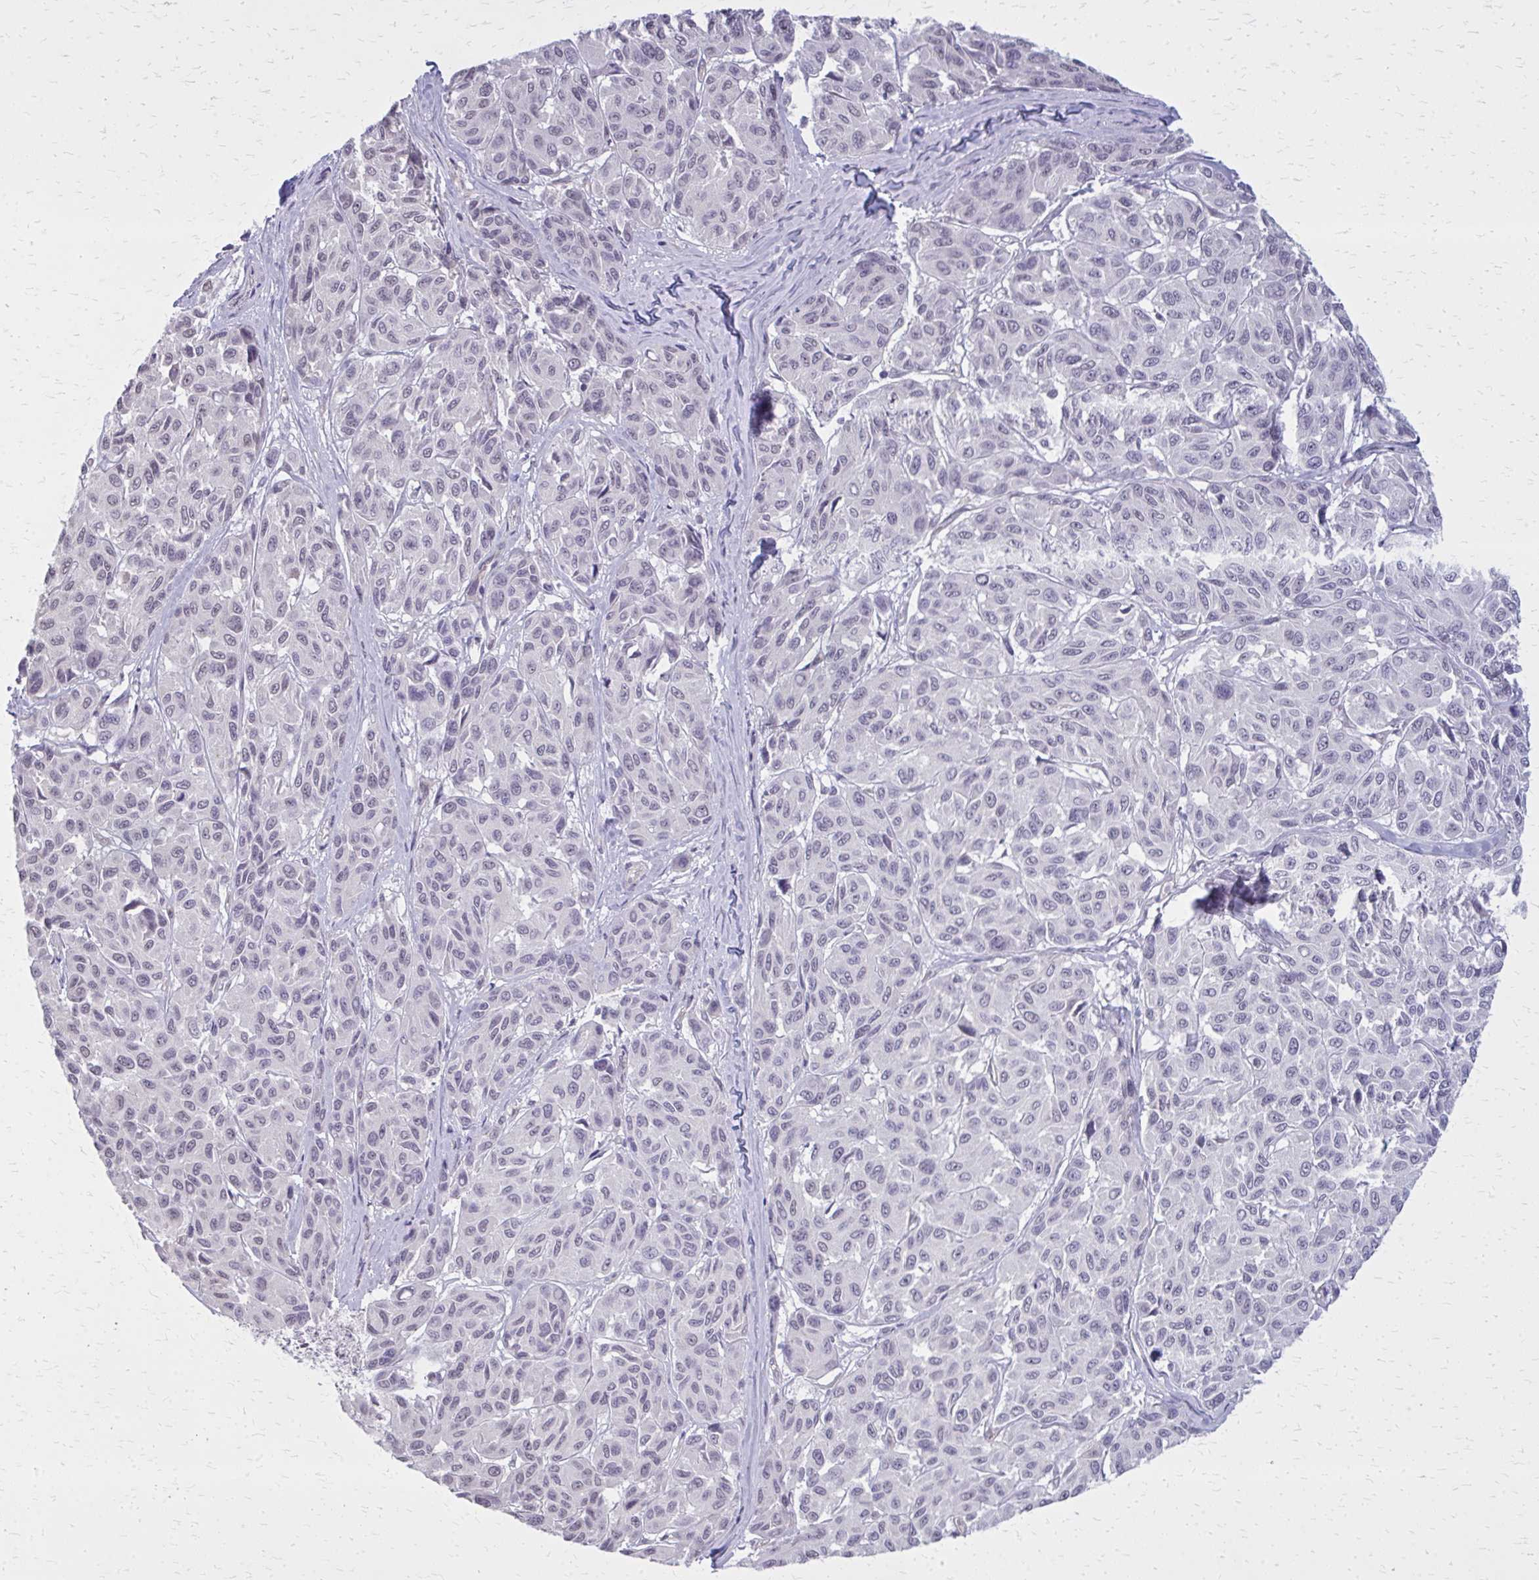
{"staining": {"intensity": "negative", "quantity": "none", "location": "none"}, "tissue": "melanoma", "cell_type": "Tumor cells", "image_type": "cancer", "snomed": [{"axis": "morphology", "description": "Malignant melanoma, NOS"}, {"axis": "topography", "description": "Skin"}], "caption": "DAB immunohistochemical staining of human melanoma exhibits no significant staining in tumor cells. (Brightfield microscopy of DAB (3,3'-diaminobenzidine) immunohistochemistry (IHC) at high magnification).", "gene": "PLCB1", "patient": {"sex": "female", "age": 66}}